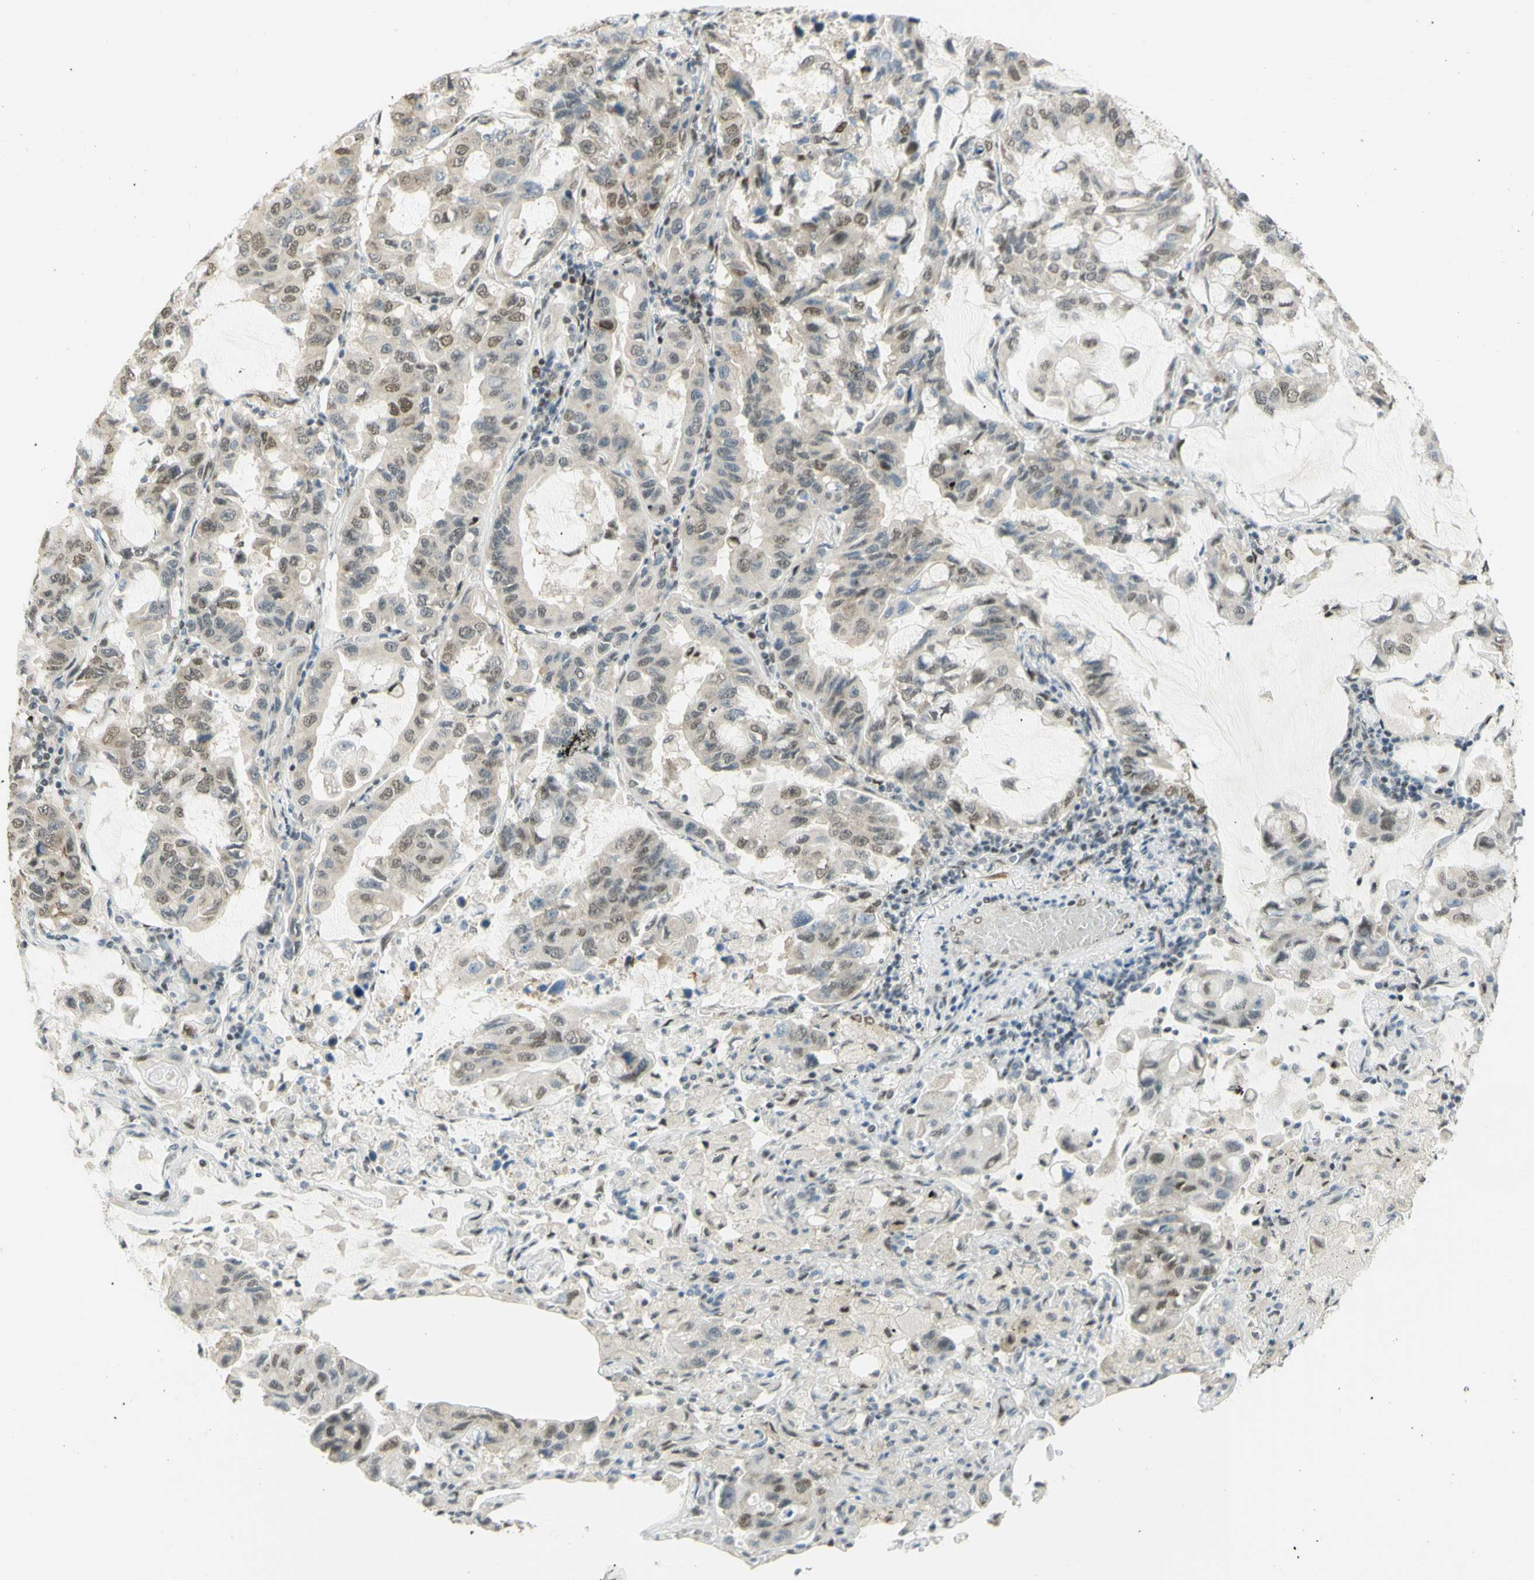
{"staining": {"intensity": "weak", "quantity": ">75%", "location": "nuclear"}, "tissue": "lung cancer", "cell_type": "Tumor cells", "image_type": "cancer", "snomed": [{"axis": "morphology", "description": "Adenocarcinoma, NOS"}, {"axis": "topography", "description": "Lung"}], "caption": "Lung cancer stained with a brown dye exhibits weak nuclear positive expression in about >75% of tumor cells.", "gene": "DDX1", "patient": {"sex": "male", "age": 64}}